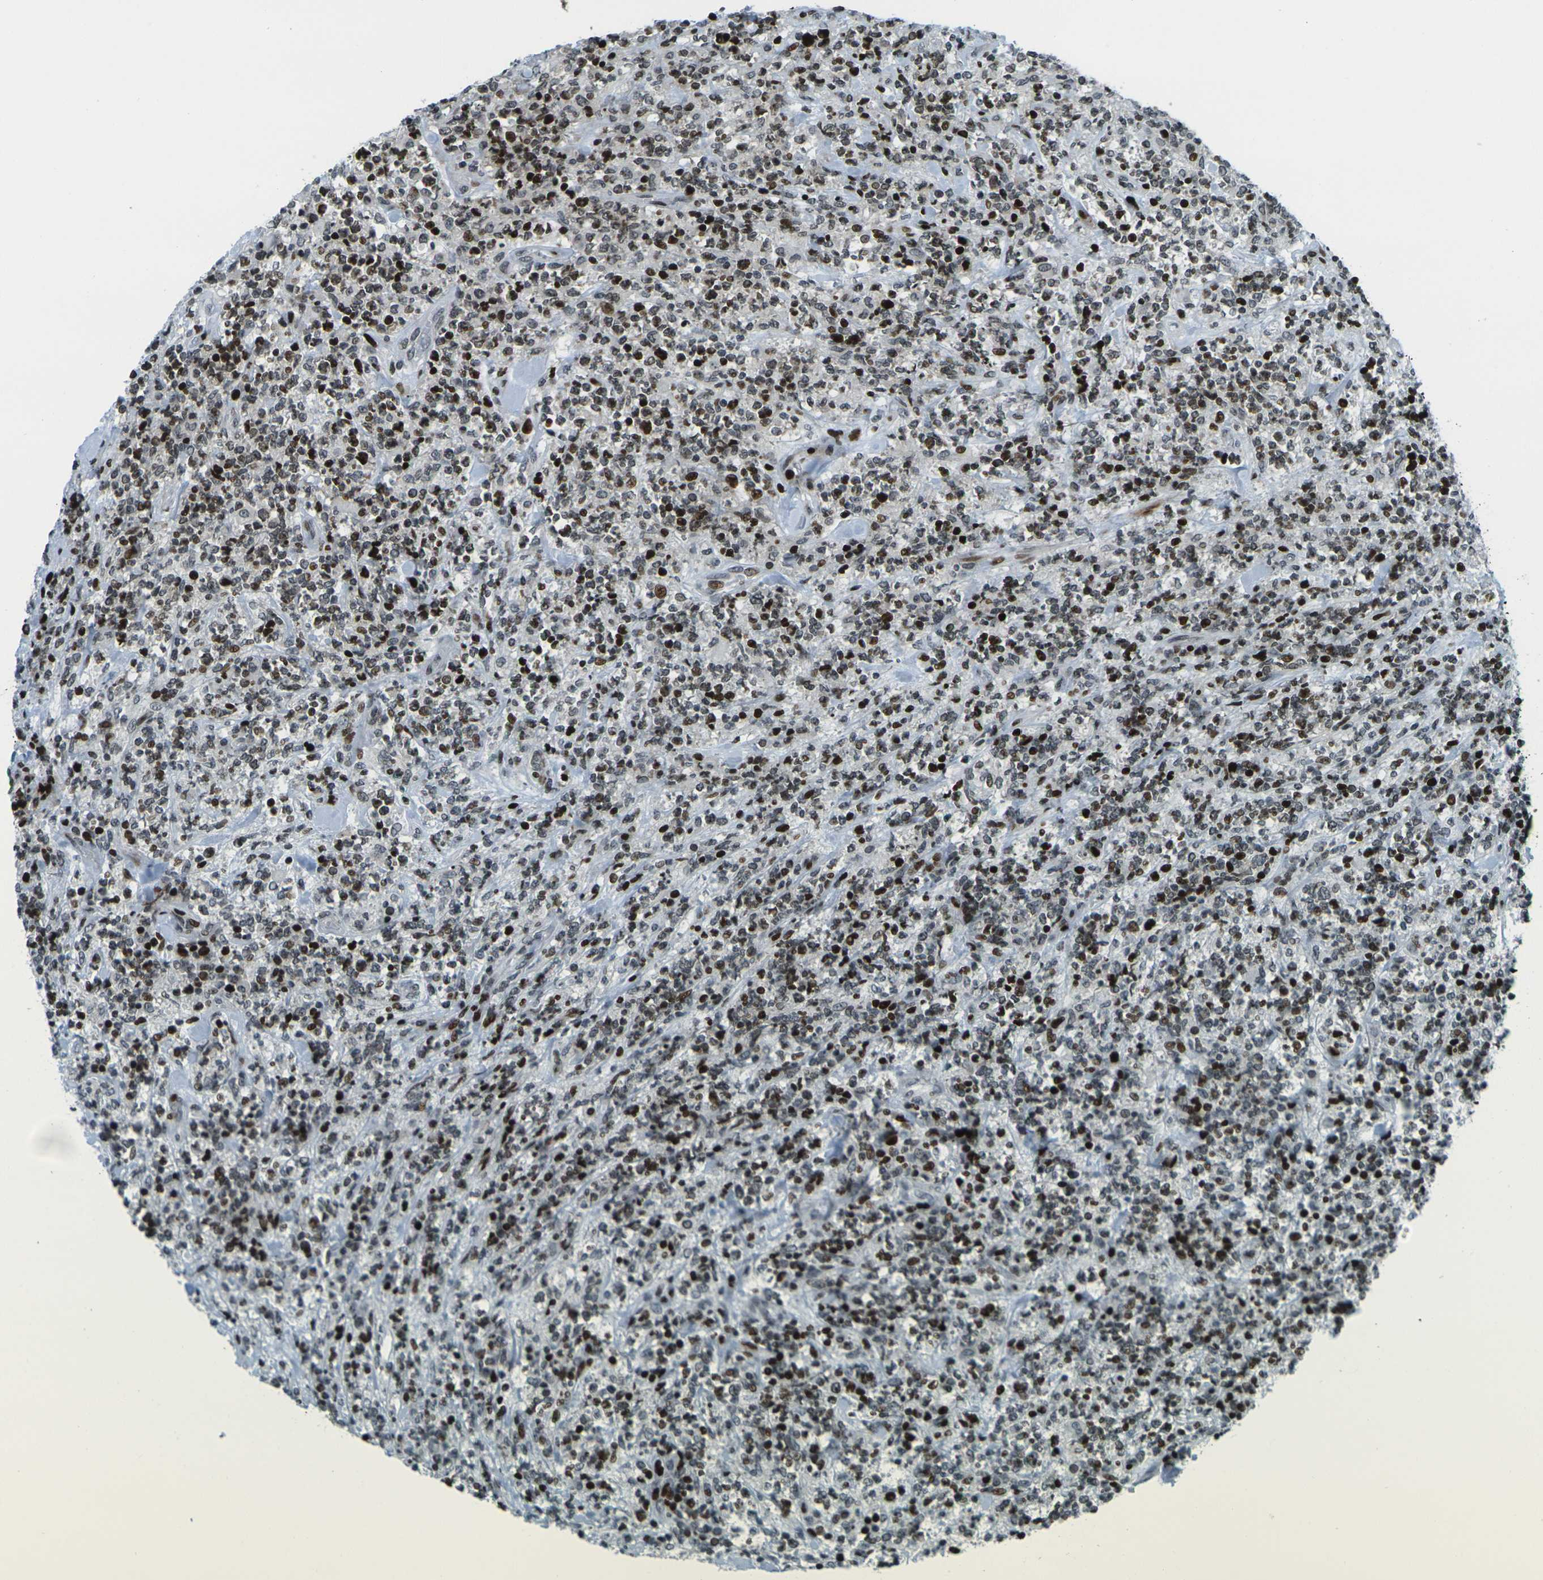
{"staining": {"intensity": "strong", "quantity": "25%-75%", "location": "nuclear"}, "tissue": "lymphoma", "cell_type": "Tumor cells", "image_type": "cancer", "snomed": [{"axis": "morphology", "description": "Malignant lymphoma, non-Hodgkin's type, High grade"}, {"axis": "topography", "description": "Soft tissue"}], "caption": "A high-resolution photomicrograph shows immunohistochemistry (IHC) staining of malignant lymphoma, non-Hodgkin's type (high-grade), which shows strong nuclear expression in about 25%-75% of tumor cells. Ihc stains the protein in brown and the nuclei are stained blue.", "gene": "H3-3A", "patient": {"sex": "male", "age": 18}}